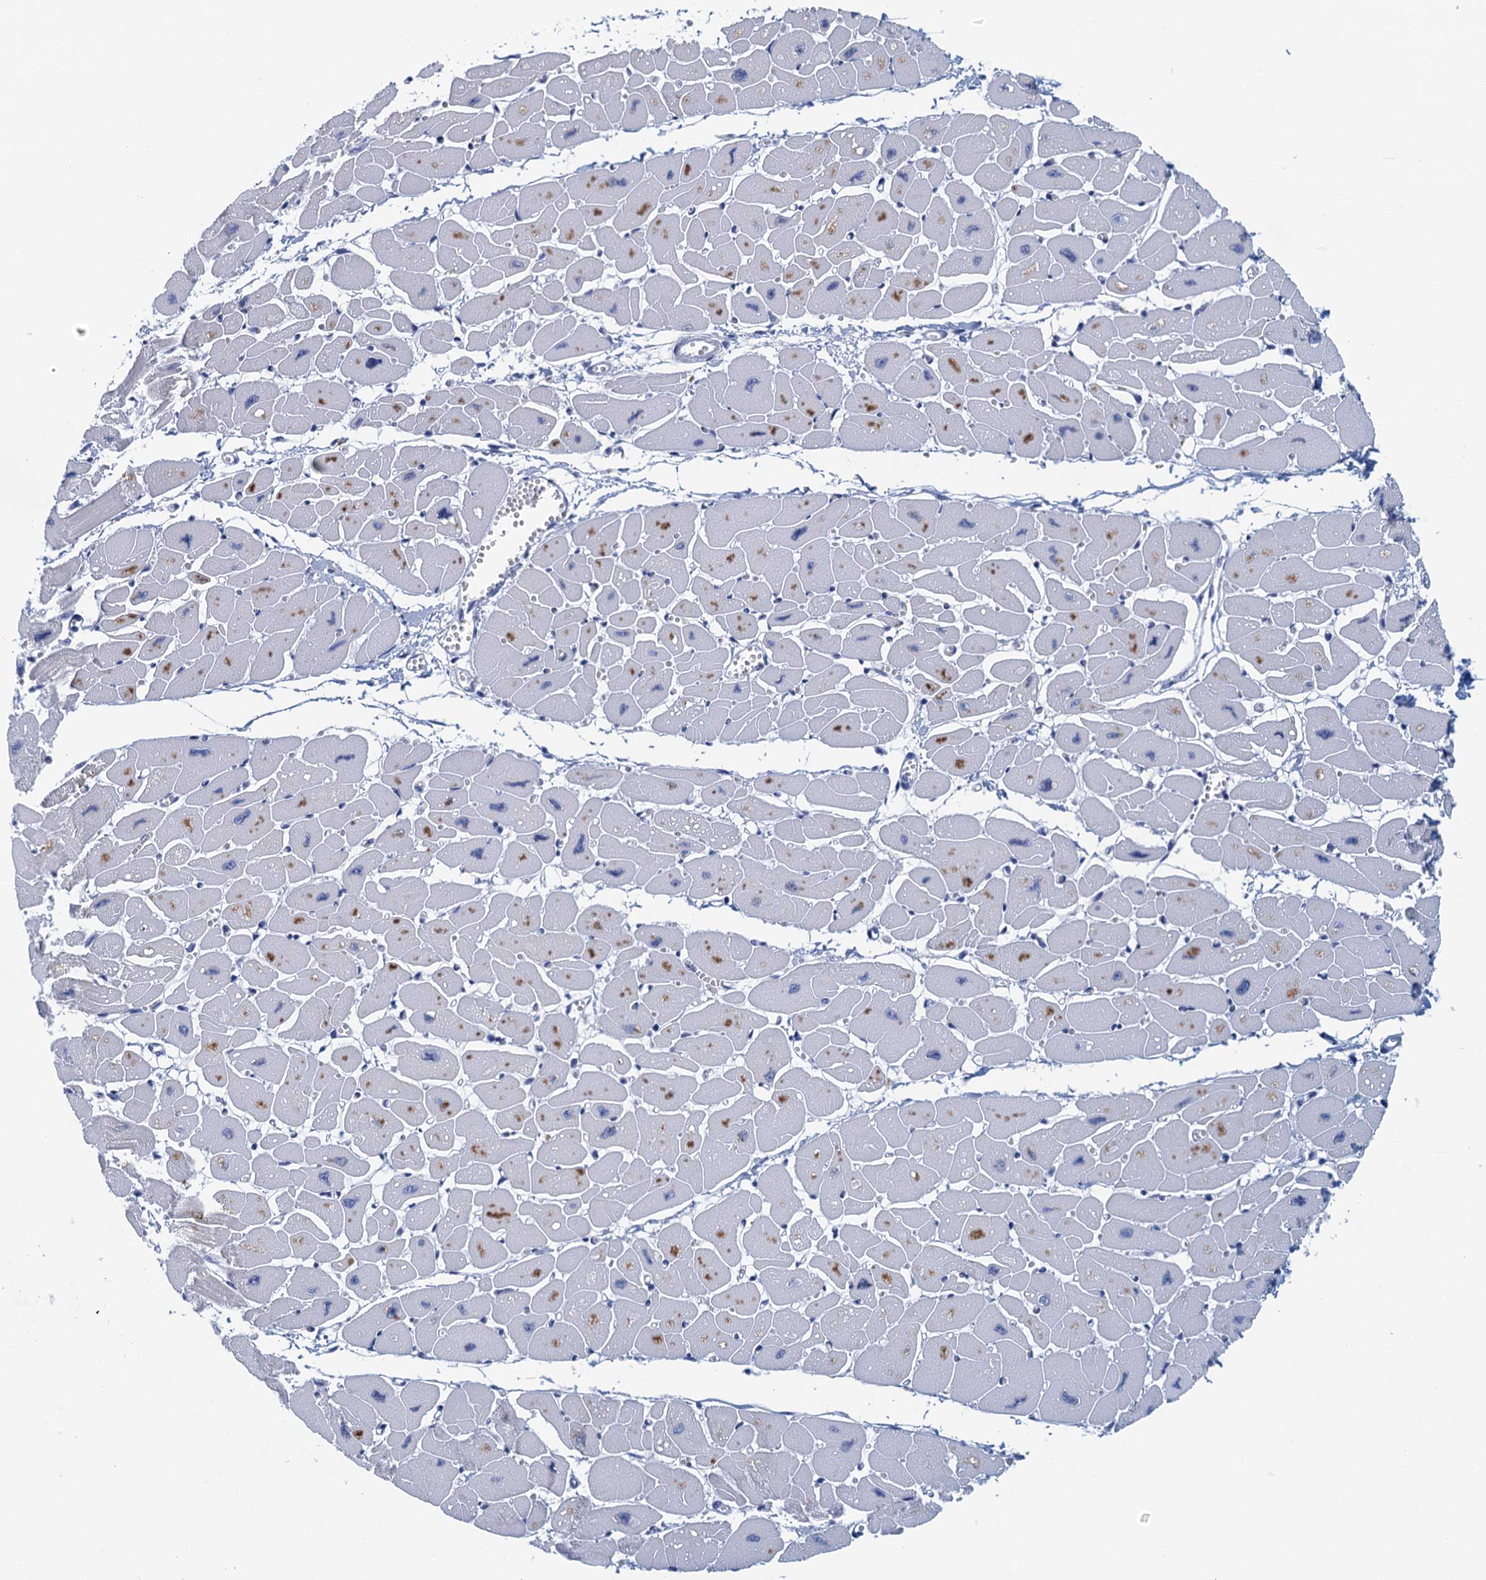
{"staining": {"intensity": "negative", "quantity": "none", "location": "none"}, "tissue": "heart muscle", "cell_type": "Cardiomyocytes", "image_type": "normal", "snomed": [{"axis": "morphology", "description": "Normal tissue, NOS"}, {"axis": "topography", "description": "Heart"}], "caption": "DAB (3,3'-diaminobenzidine) immunohistochemical staining of benign heart muscle exhibits no significant positivity in cardiomyocytes. Brightfield microscopy of immunohistochemistry (IHC) stained with DAB (3,3'-diaminobenzidine) (brown) and hematoxylin (blue), captured at high magnification.", "gene": "CYP51A1", "patient": {"sex": "female", "age": 54}}